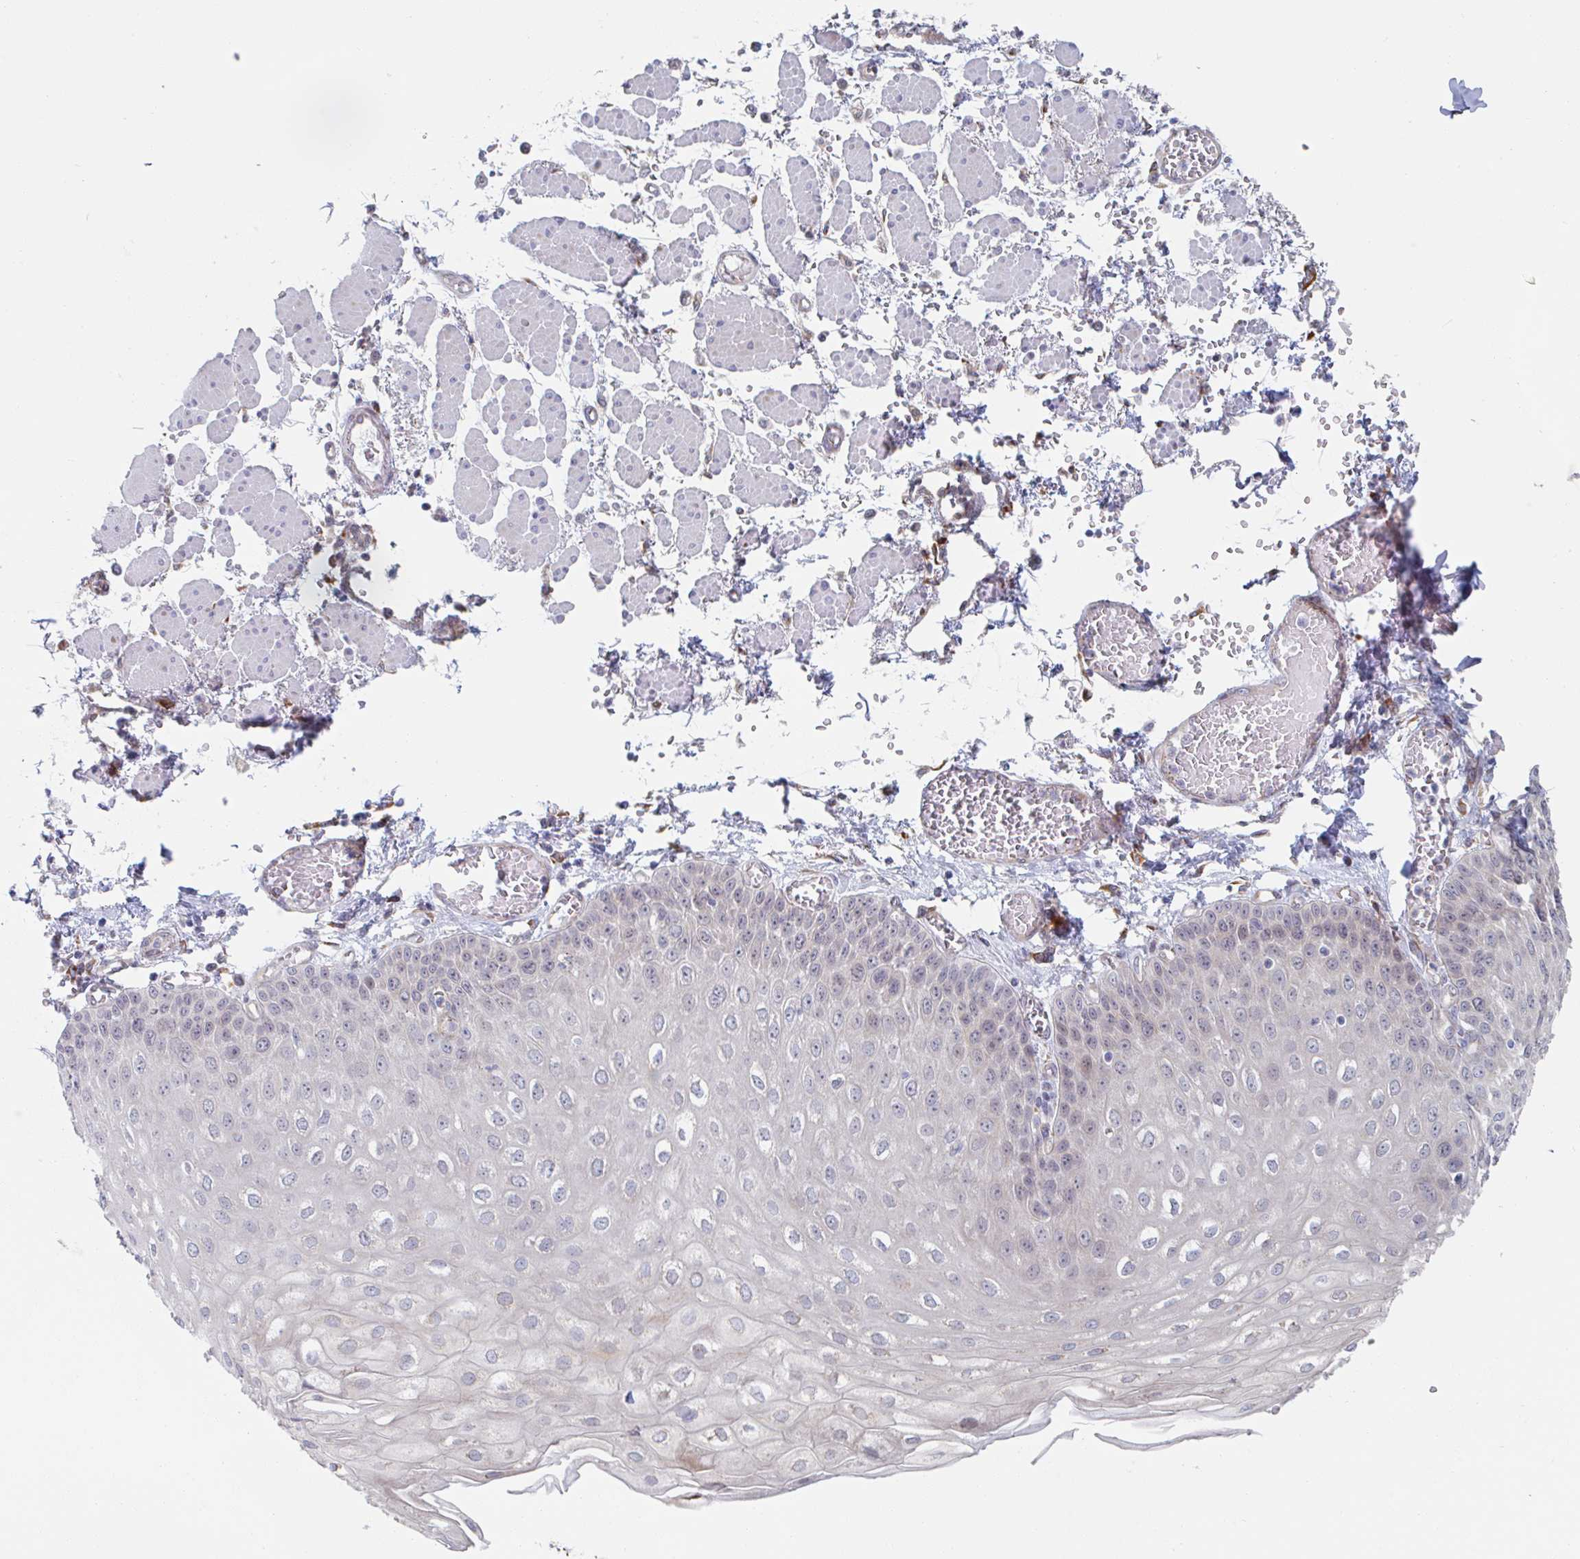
{"staining": {"intensity": "weak", "quantity": "25%-75%", "location": "cytoplasmic/membranous"}, "tissue": "esophagus", "cell_type": "Squamous epithelial cells", "image_type": "normal", "snomed": [{"axis": "morphology", "description": "Normal tissue, NOS"}, {"axis": "morphology", "description": "Adenocarcinoma, NOS"}, {"axis": "topography", "description": "Esophagus"}], "caption": "Protein expression analysis of unremarkable human esophagus reveals weak cytoplasmic/membranous staining in about 25%-75% of squamous epithelial cells. (Brightfield microscopy of DAB IHC at high magnification).", "gene": "TRAPPC10", "patient": {"sex": "male", "age": 81}}